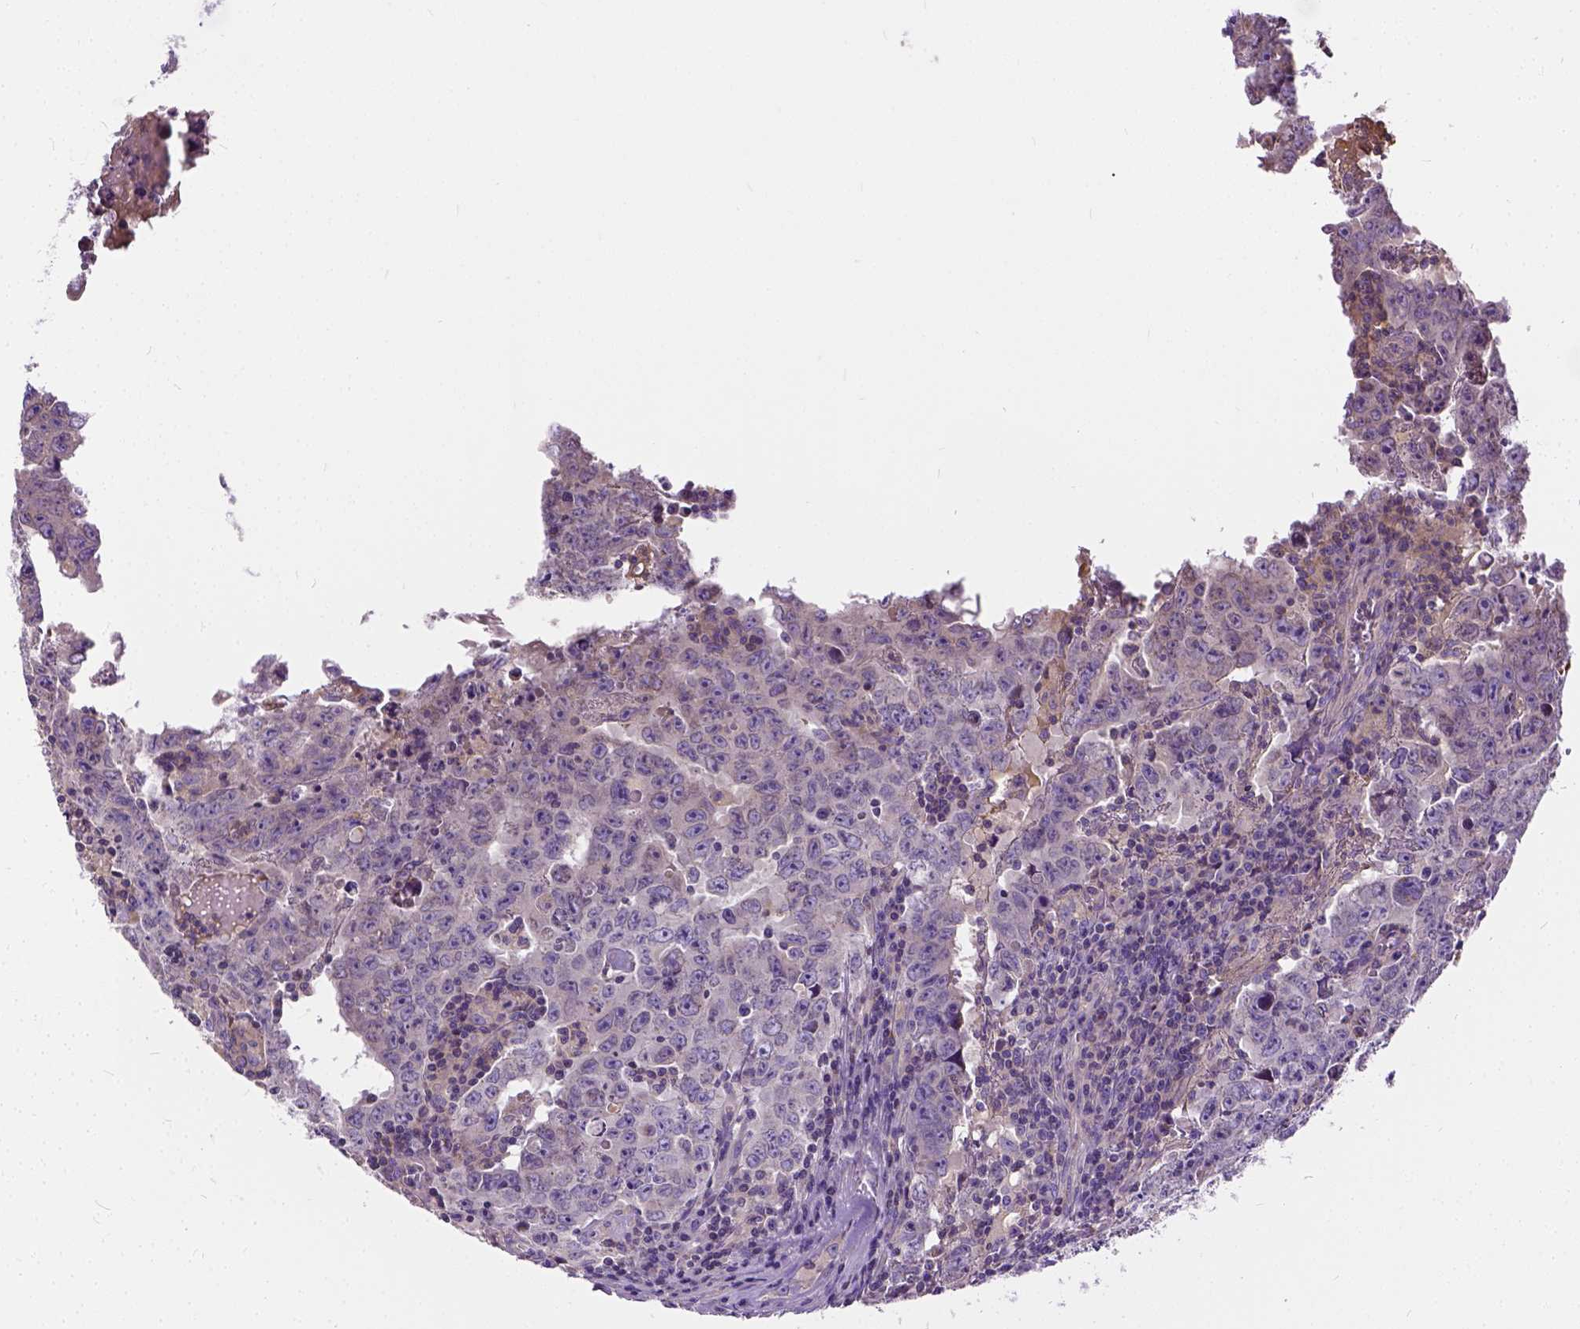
{"staining": {"intensity": "negative", "quantity": "none", "location": "none"}, "tissue": "testis cancer", "cell_type": "Tumor cells", "image_type": "cancer", "snomed": [{"axis": "morphology", "description": "Carcinoma, Embryonal, NOS"}, {"axis": "topography", "description": "Testis"}], "caption": "The IHC image has no significant positivity in tumor cells of testis cancer tissue.", "gene": "CADM4", "patient": {"sex": "male", "age": 22}}